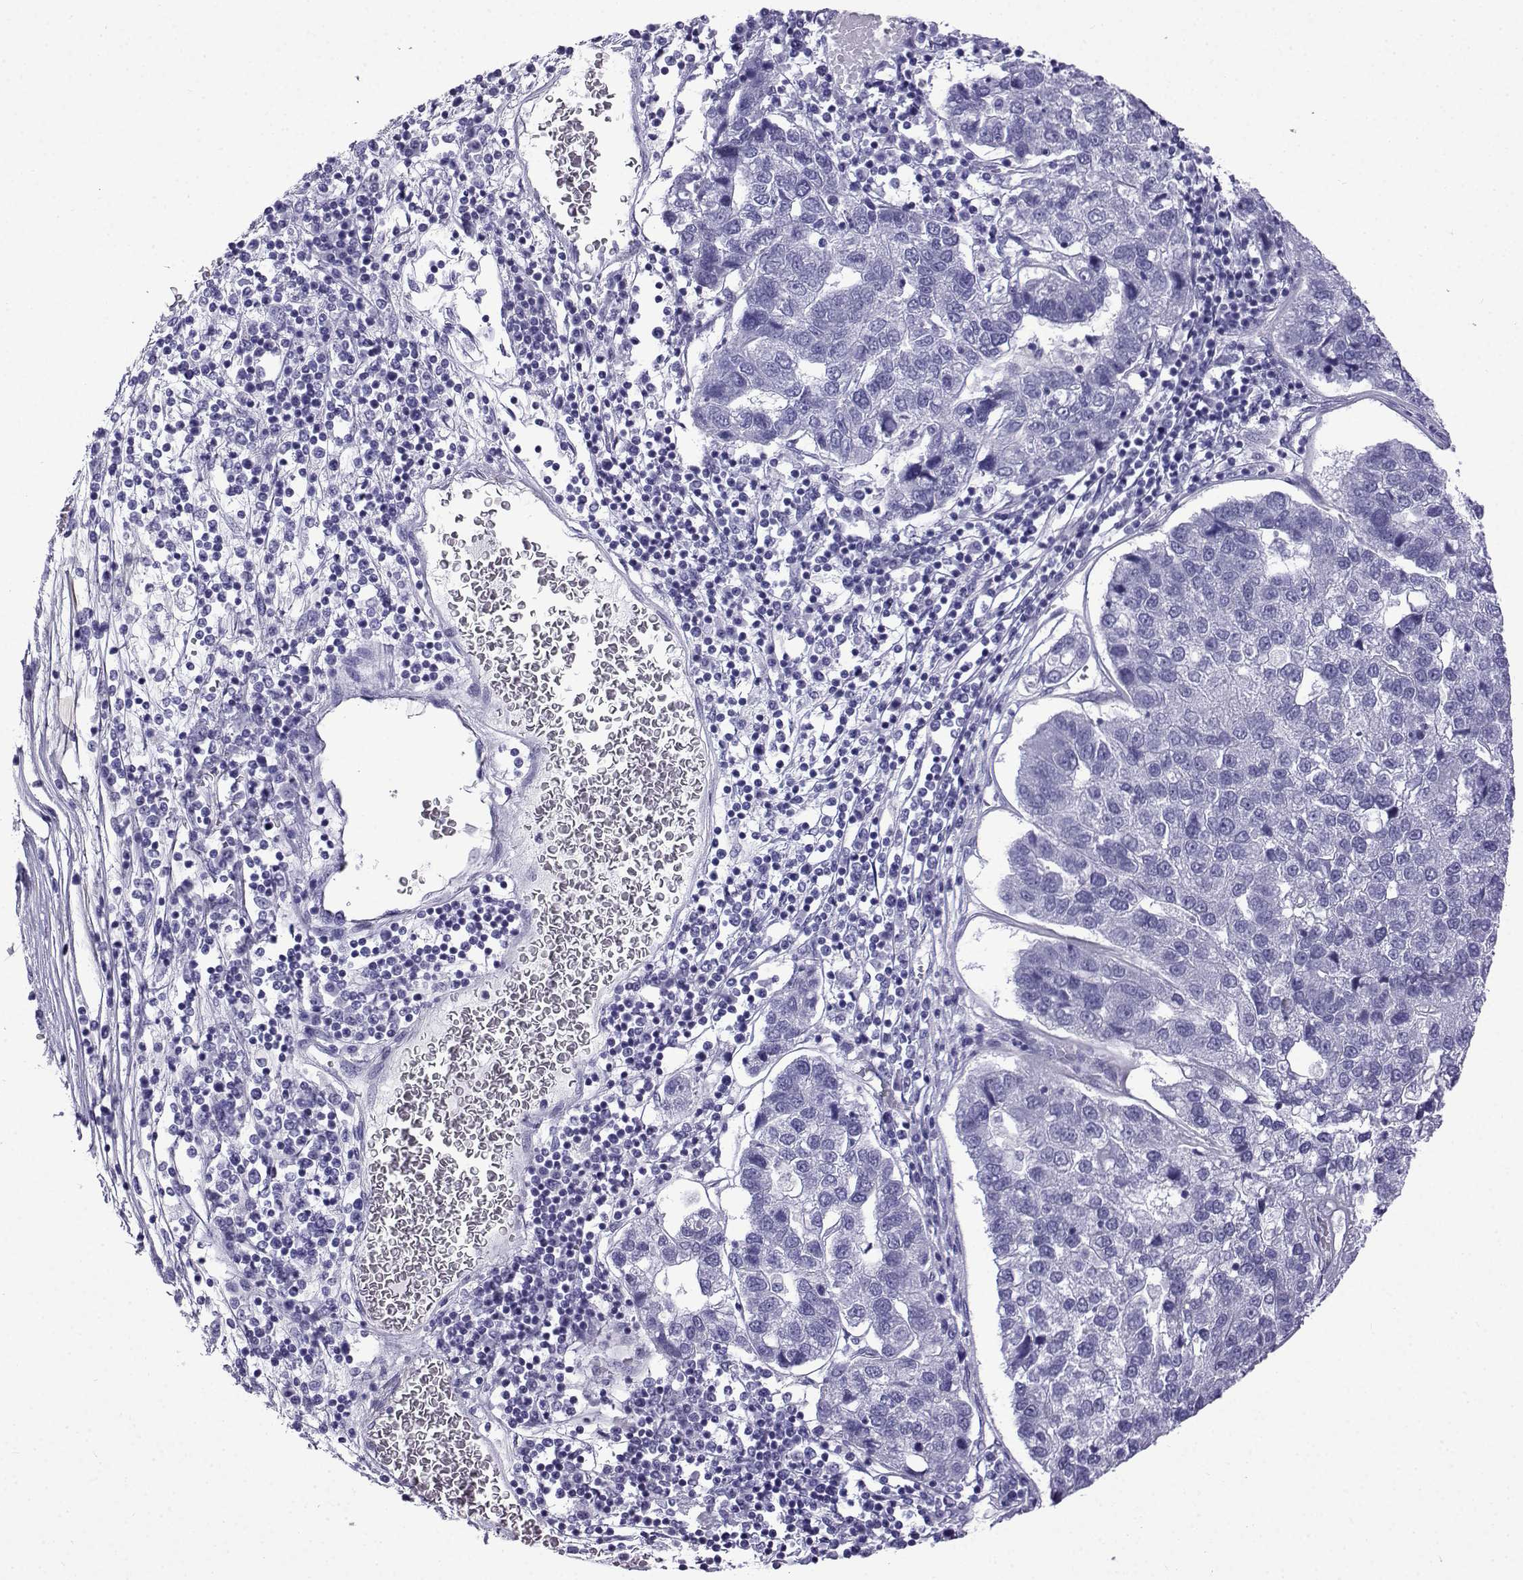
{"staining": {"intensity": "negative", "quantity": "none", "location": "none"}, "tissue": "pancreatic cancer", "cell_type": "Tumor cells", "image_type": "cancer", "snomed": [{"axis": "morphology", "description": "Adenocarcinoma, NOS"}, {"axis": "topography", "description": "Pancreas"}], "caption": "A histopathology image of human pancreatic cancer is negative for staining in tumor cells. (IHC, brightfield microscopy, high magnification).", "gene": "KCNF1", "patient": {"sex": "female", "age": 61}}